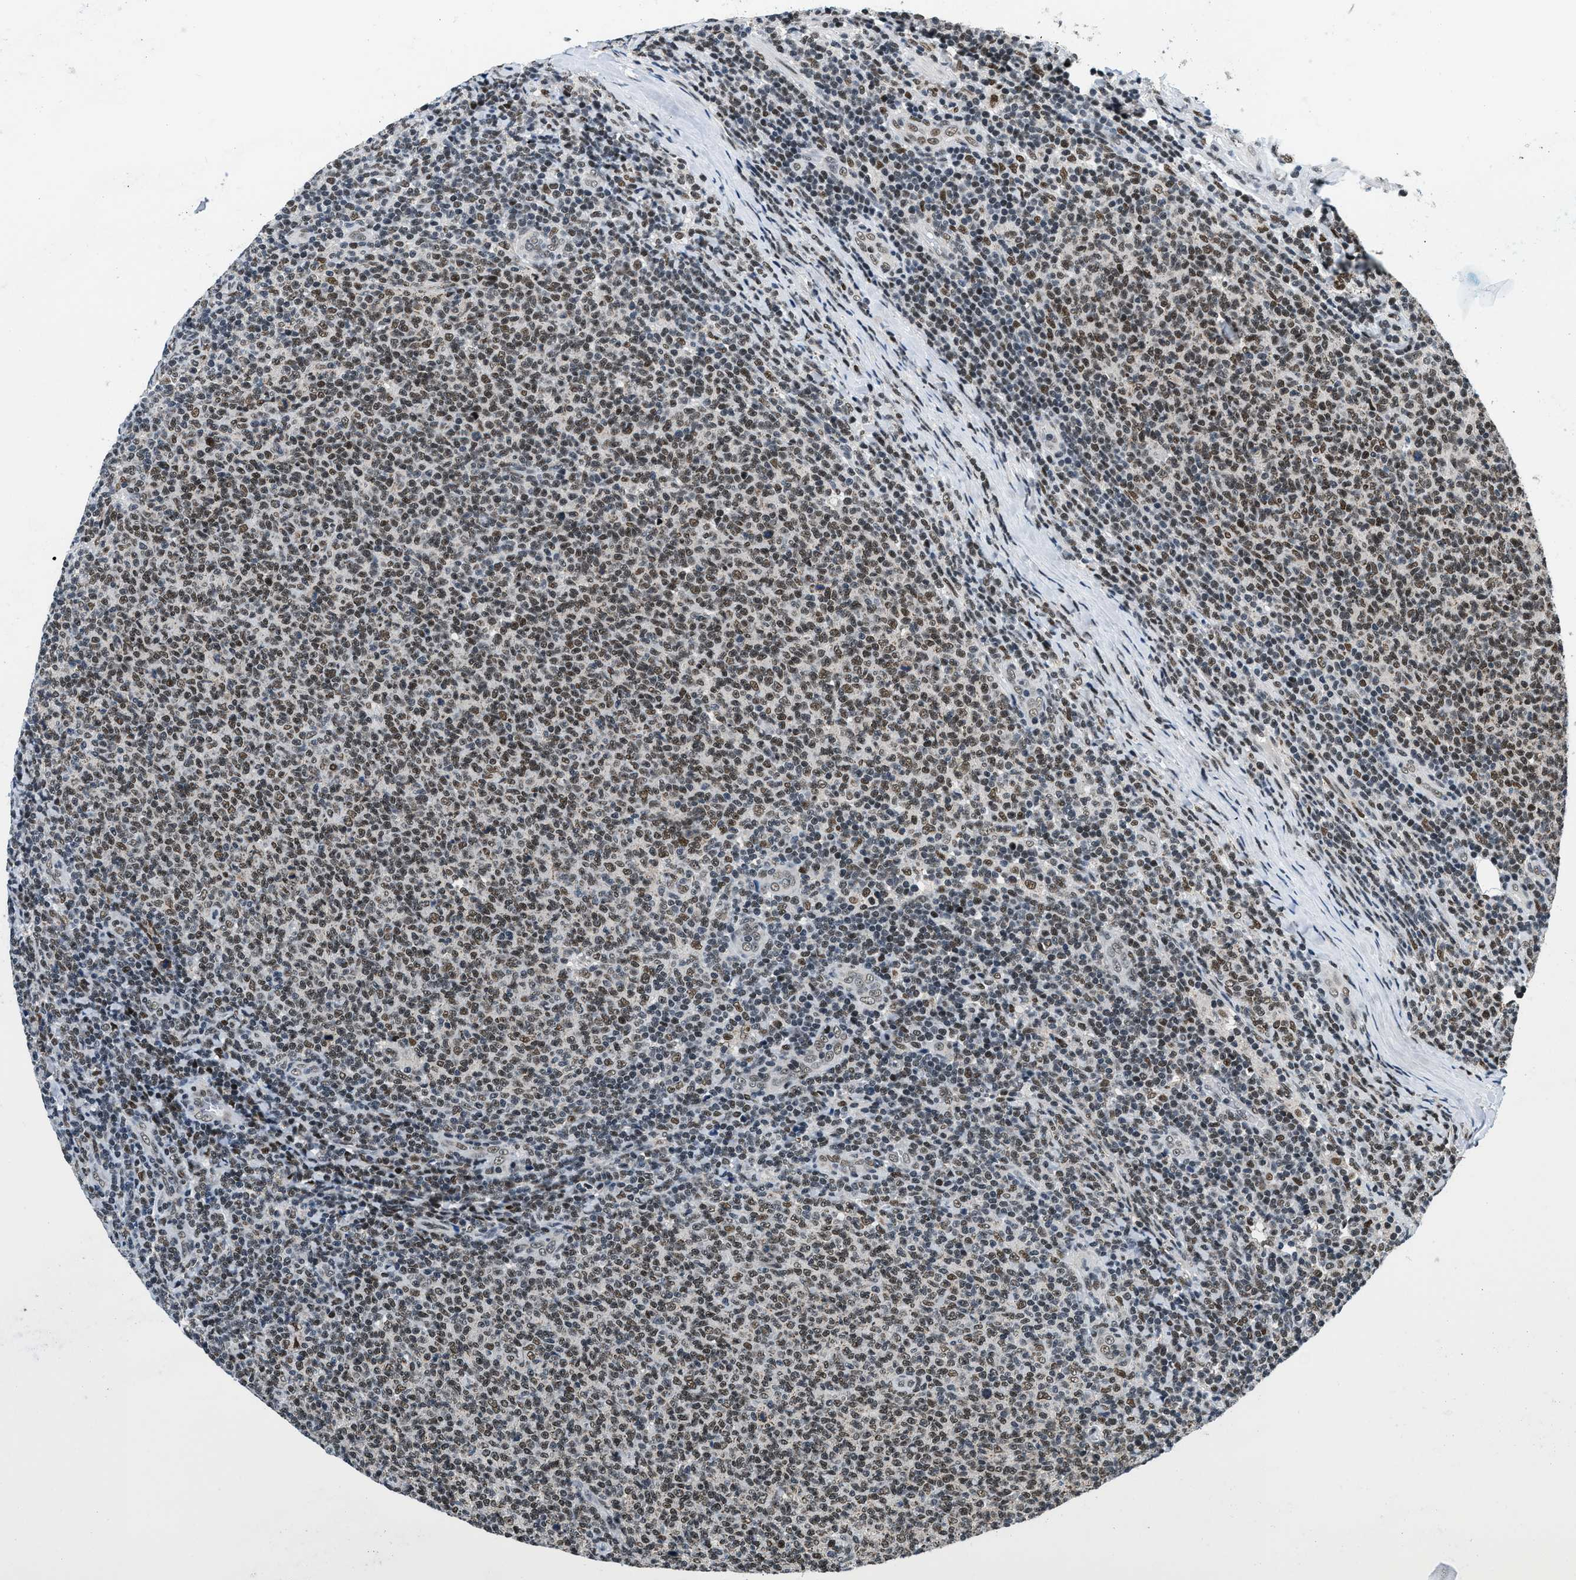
{"staining": {"intensity": "moderate", "quantity": "25%-75%", "location": "nuclear"}, "tissue": "lymphoma", "cell_type": "Tumor cells", "image_type": "cancer", "snomed": [{"axis": "morphology", "description": "Malignant lymphoma, non-Hodgkin's type, Low grade"}, {"axis": "topography", "description": "Lymph node"}], "caption": "A high-resolution photomicrograph shows IHC staining of lymphoma, which exhibits moderate nuclear staining in approximately 25%-75% of tumor cells.", "gene": "KDM3B", "patient": {"sex": "male", "age": 66}}